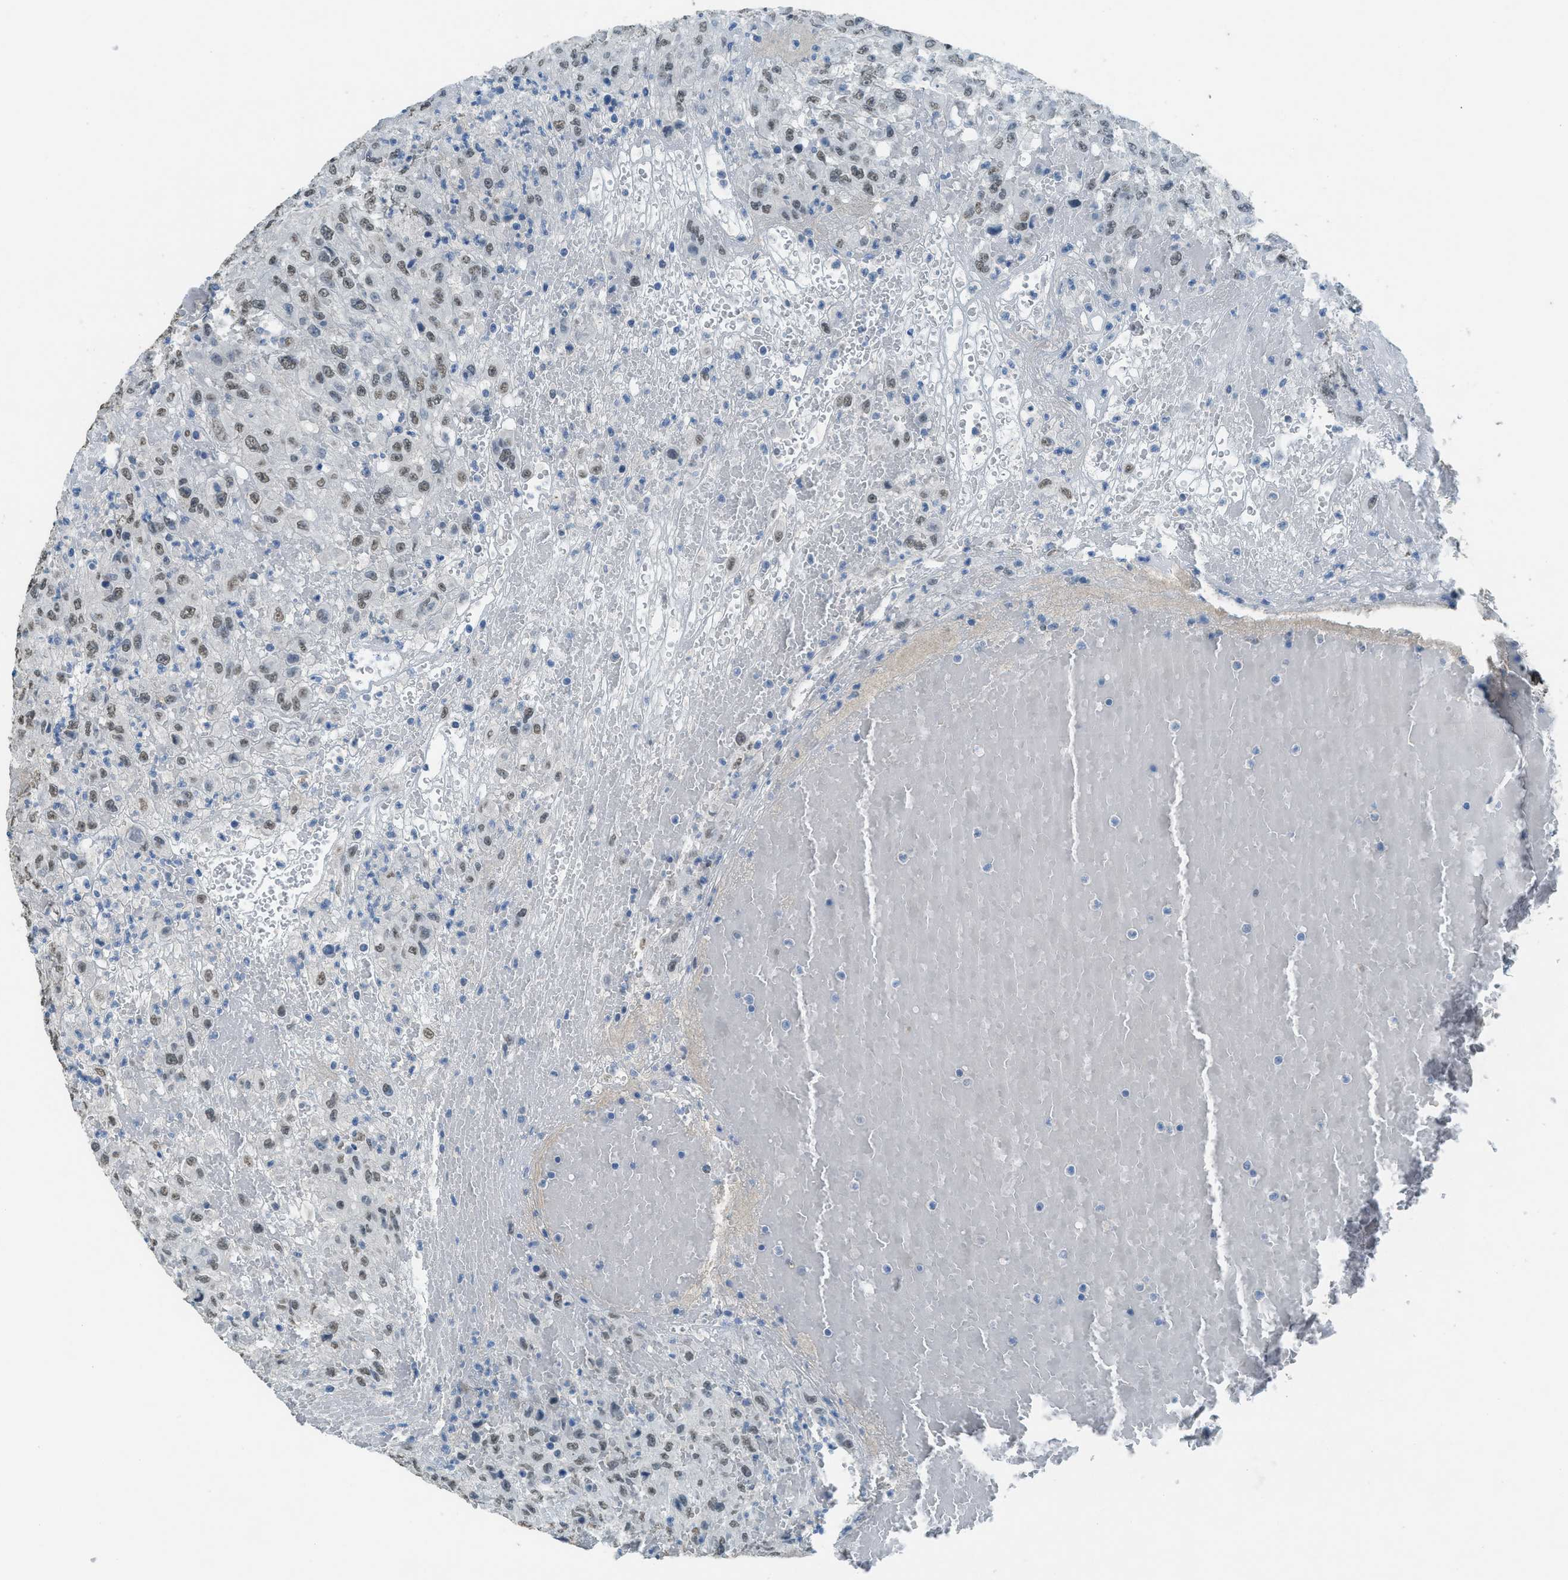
{"staining": {"intensity": "weak", "quantity": ">75%", "location": "nuclear"}, "tissue": "urothelial cancer", "cell_type": "Tumor cells", "image_type": "cancer", "snomed": [{"axis": "morphology", "description": "Urothelial carcinoma, High grade"}, {"axis": "topography", "description": "Urinary bladder"}], "caption": "Urothelial cancer stained for a protein (brown) demonstrates weak nuclear positive positivity in approximately >75% of tumor cells.", "gene": "TTC13", "patient": {"sex": "male", "age": 46}}